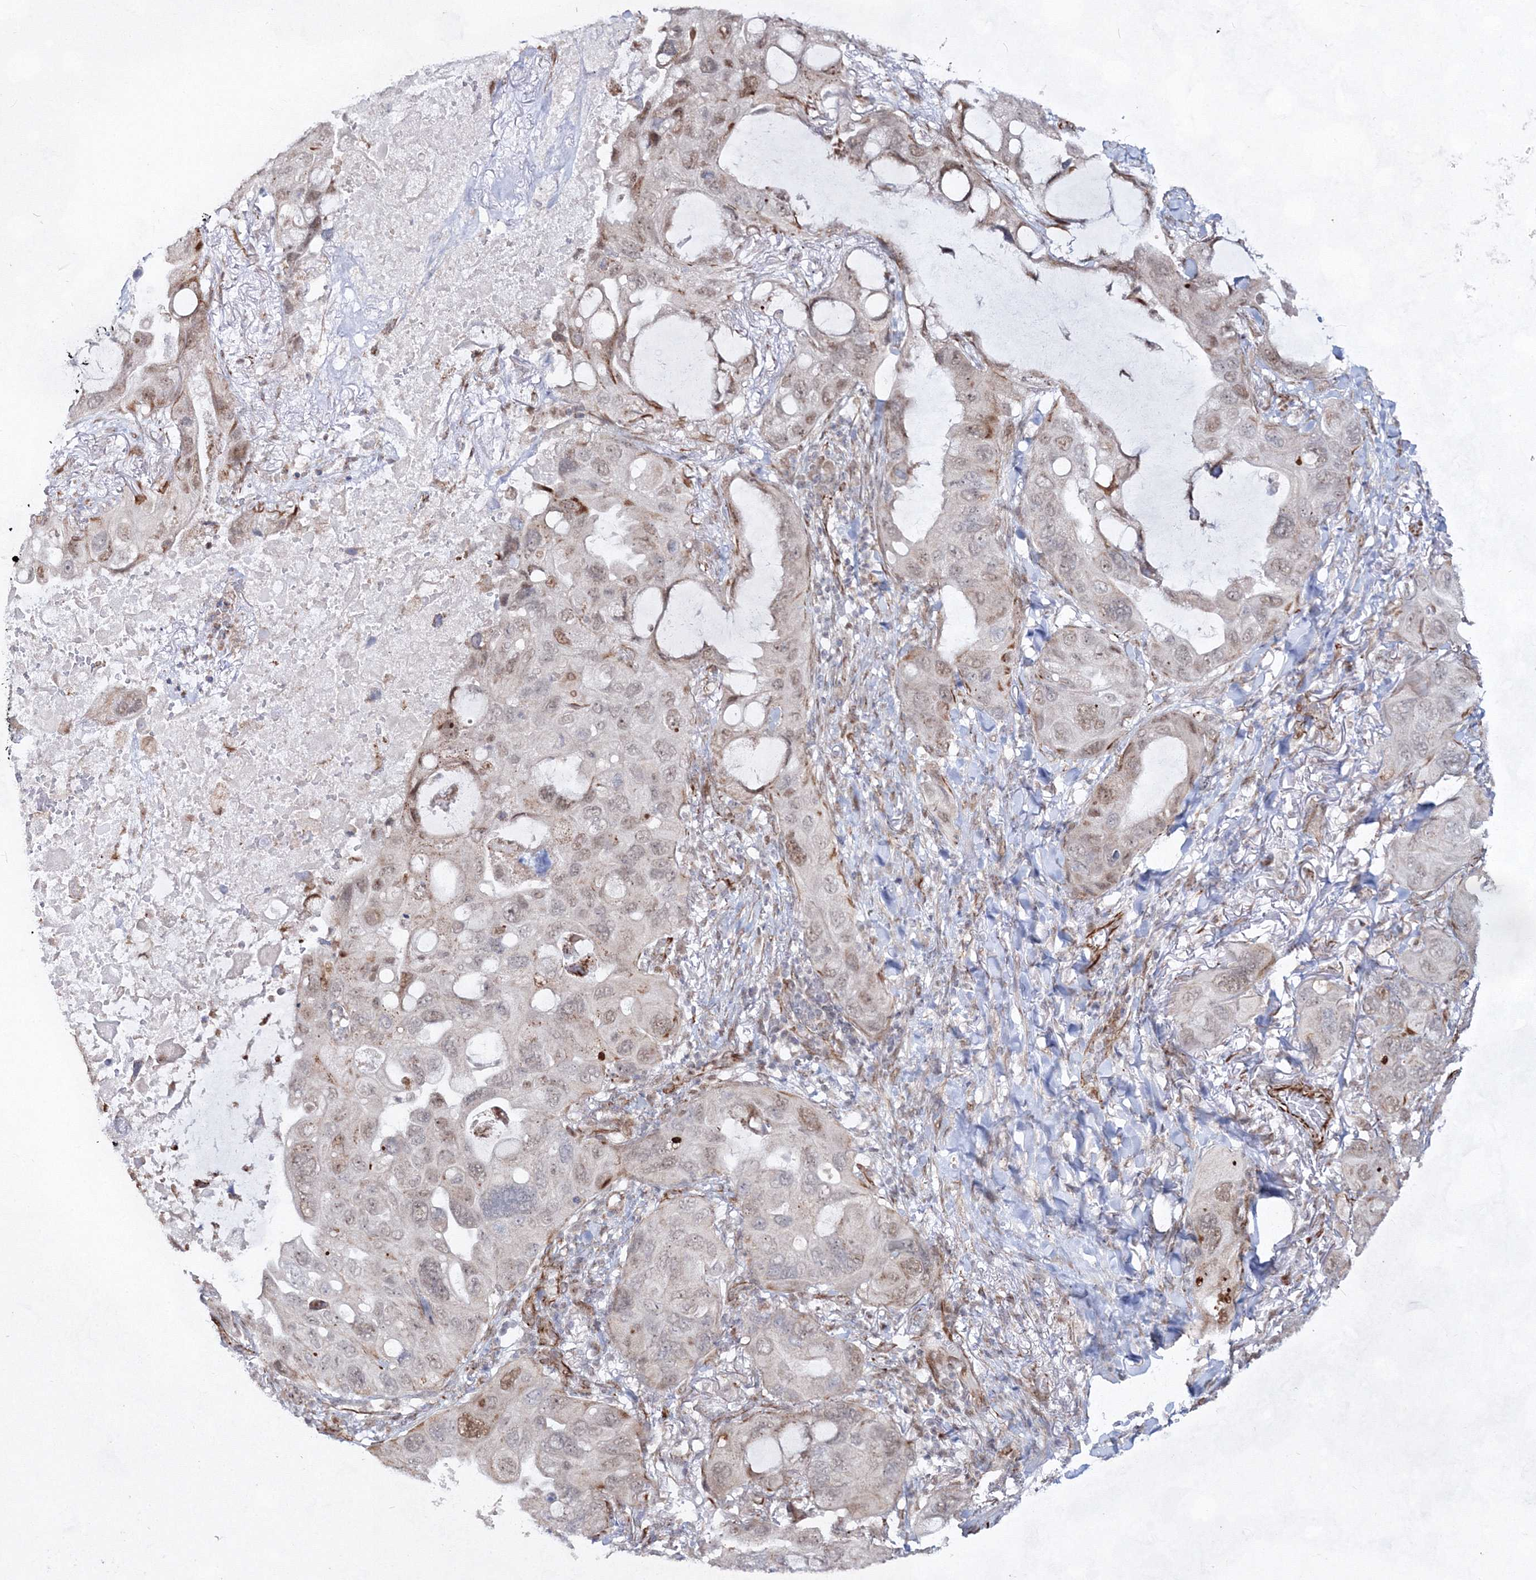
{"staining": {"intensity": "weak", "quantity": "25%-75%", "location": "nuclear"}, "tissue": "lung cancer", "cell_type": "Tumor cells", "image_type": "cancer", "snomed": [{"axis": "morphology", "description": "Squamous cell carcinoma, NOS"}, {"axis": "topography", "description": "Lung"}], "caption": "This photomicrograph shows immunohistochemistry staining of human lung cancer (squamous cell carcinoma), with low weak nuclear staining in approximately 25%-75% of tumor cells.", "gene": "SNIP1", "patient": {"sex": "female", "age": 73}}